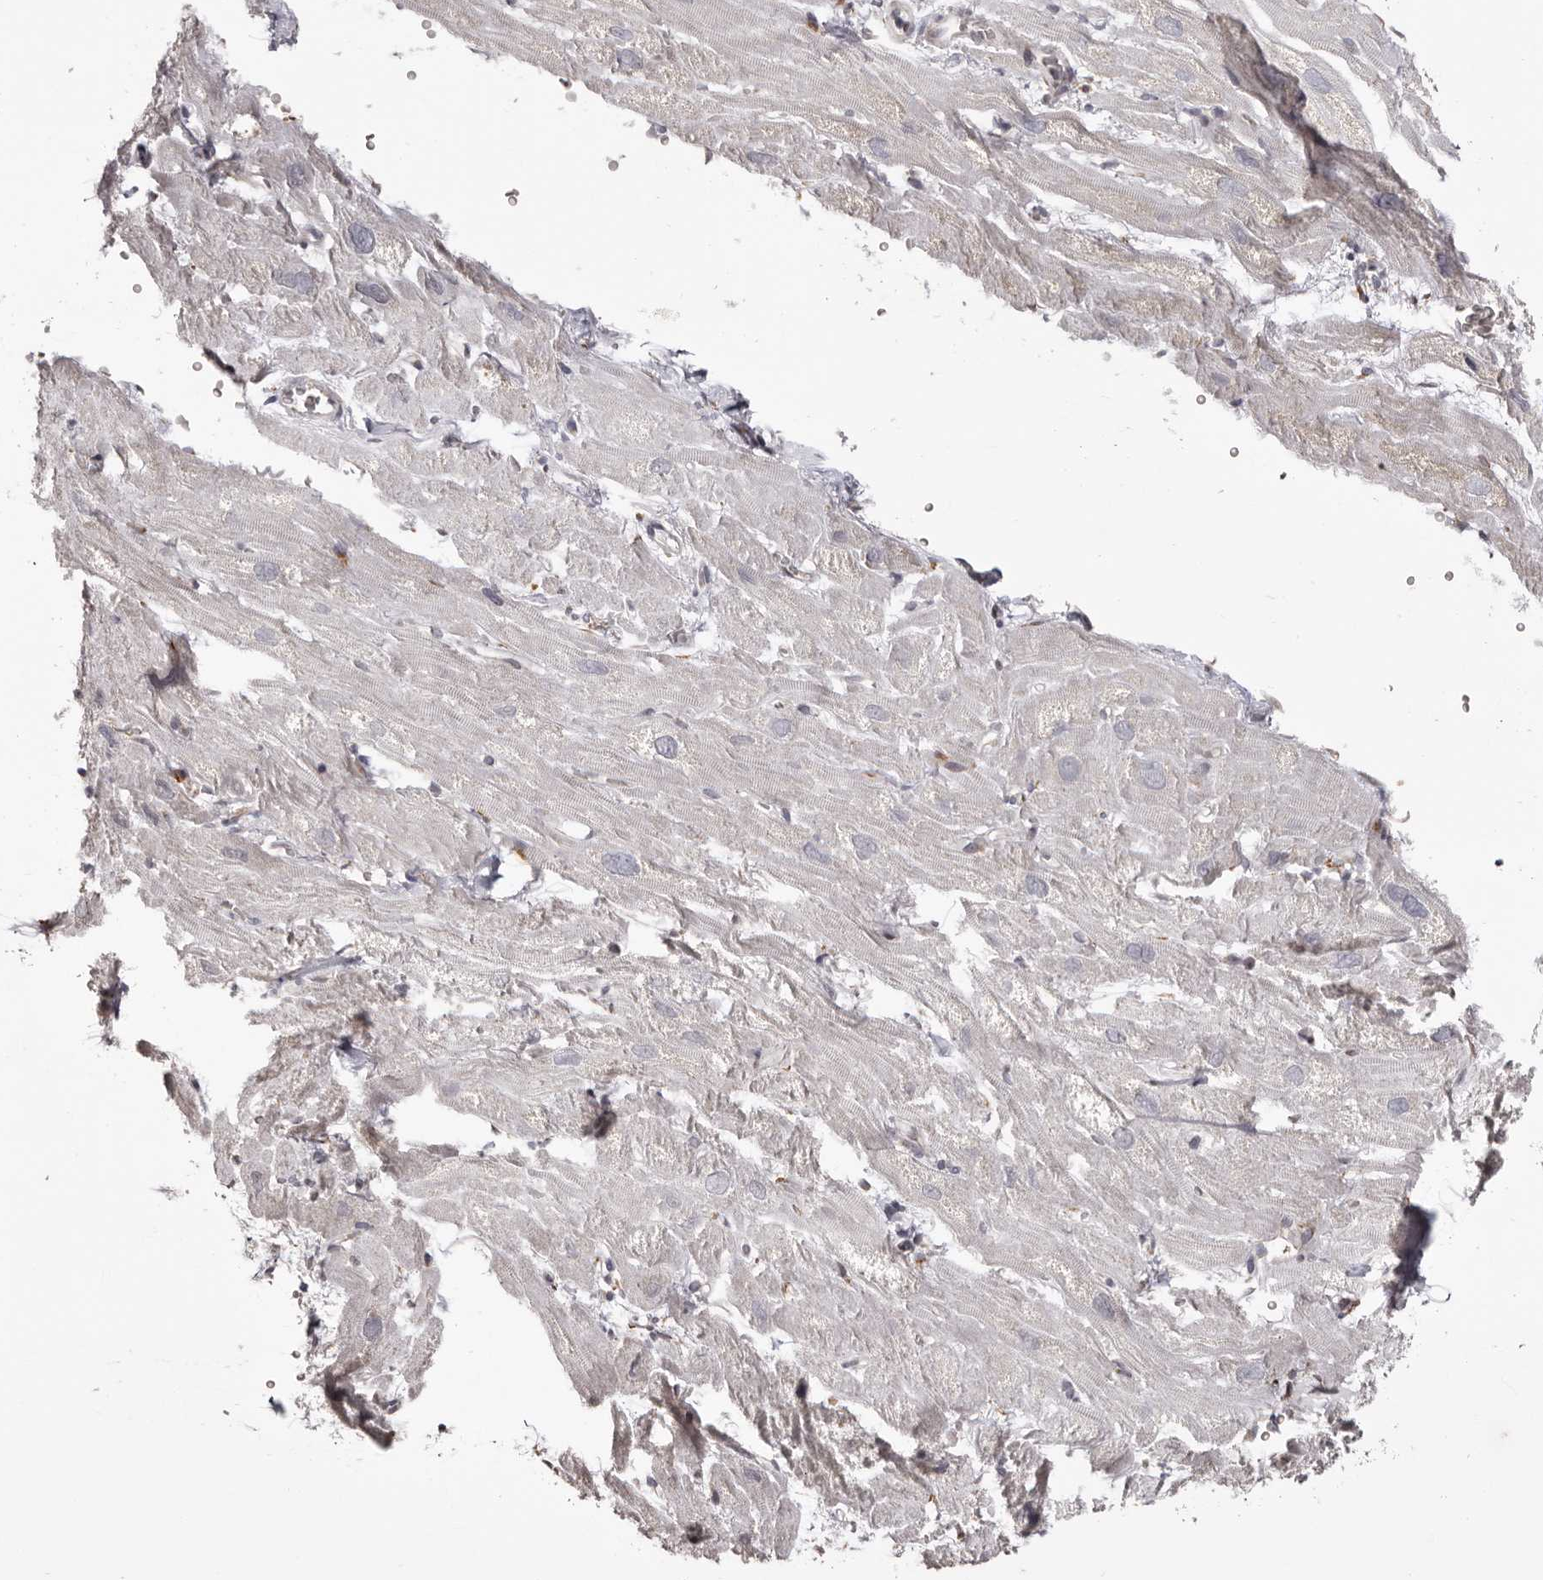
{"staining": {"intensity": "negative", "quantity": "none", "location": "none"}, "tissue": "heart muscle", "cell_type": "Cardiomyocytes", "image_type": "normal", "snomed": [{"axis": "morphology", "description": "Normal tissue, NOS"}, {"axis": "topography", "description": "Heart"}], "caption": "Heart muscle stained for a protein using immunohistochemistry (IHC) demonstrates no positivity cardiomyocytes.", "gene": "PIGX", "patient": {"sex": "male", "age": 49}}